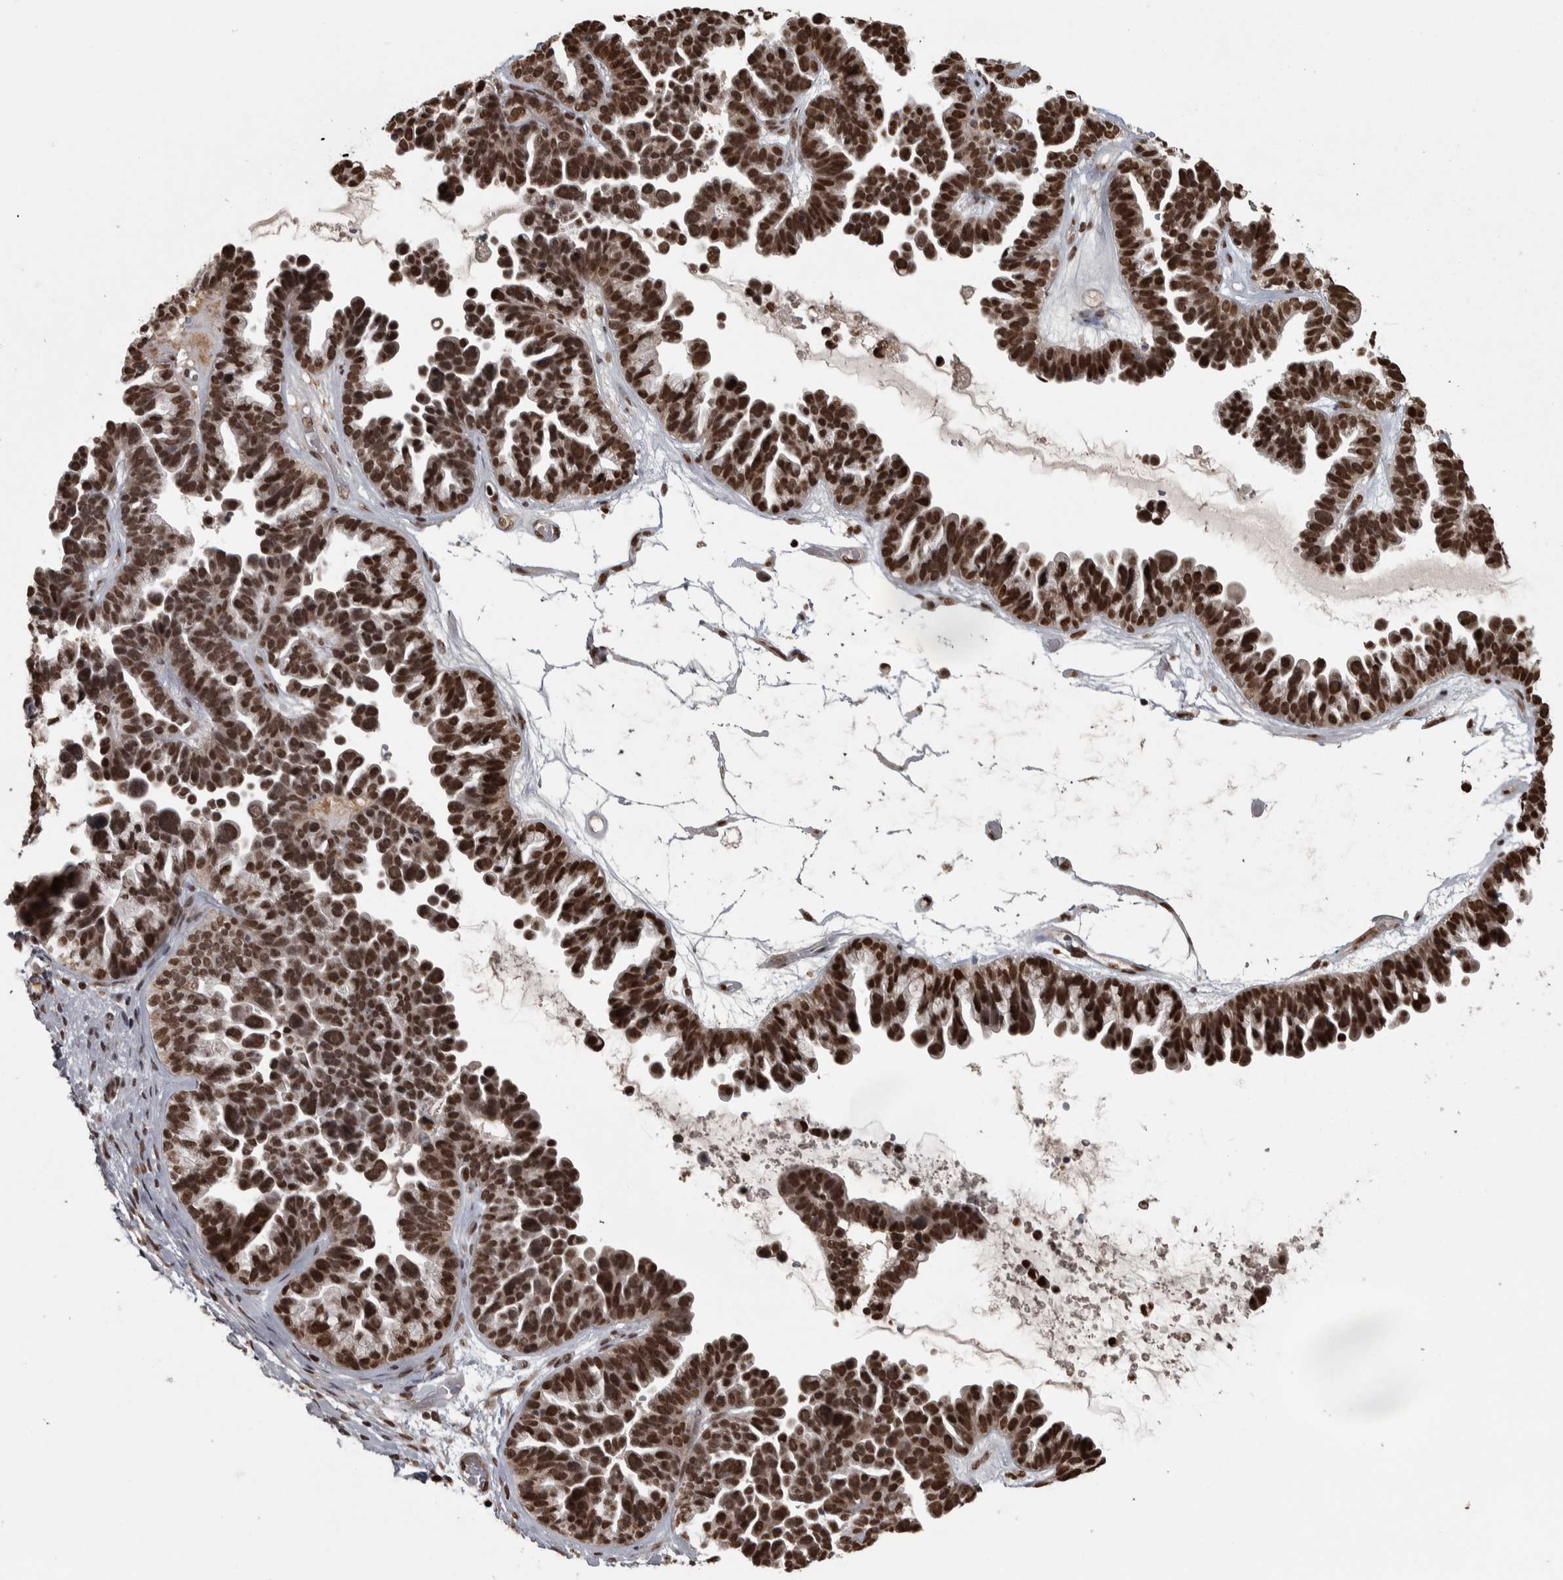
{"staining": {"intensity": "strong", "quantity": ">75%", "location": "nuclear"}, "tissue": "ovarian cancer", "cell_type": "Tumor cells", "image_type": "cancer", "snomed": [{"axis": "morphology", "description": "Cystadenocarcinoma, serous, NOS"}, {"axis": "topography", "description": "Ovary"}], "caption": "A histopathology image showing strong nuclear staining in approximately >75% of tumor cells in ovarian serous cystadenocarcinoma, as visualized by brown immunohistochemical staining.", "gene": "ZFHX4", "patient": {"sex": "female", "age": 56}}